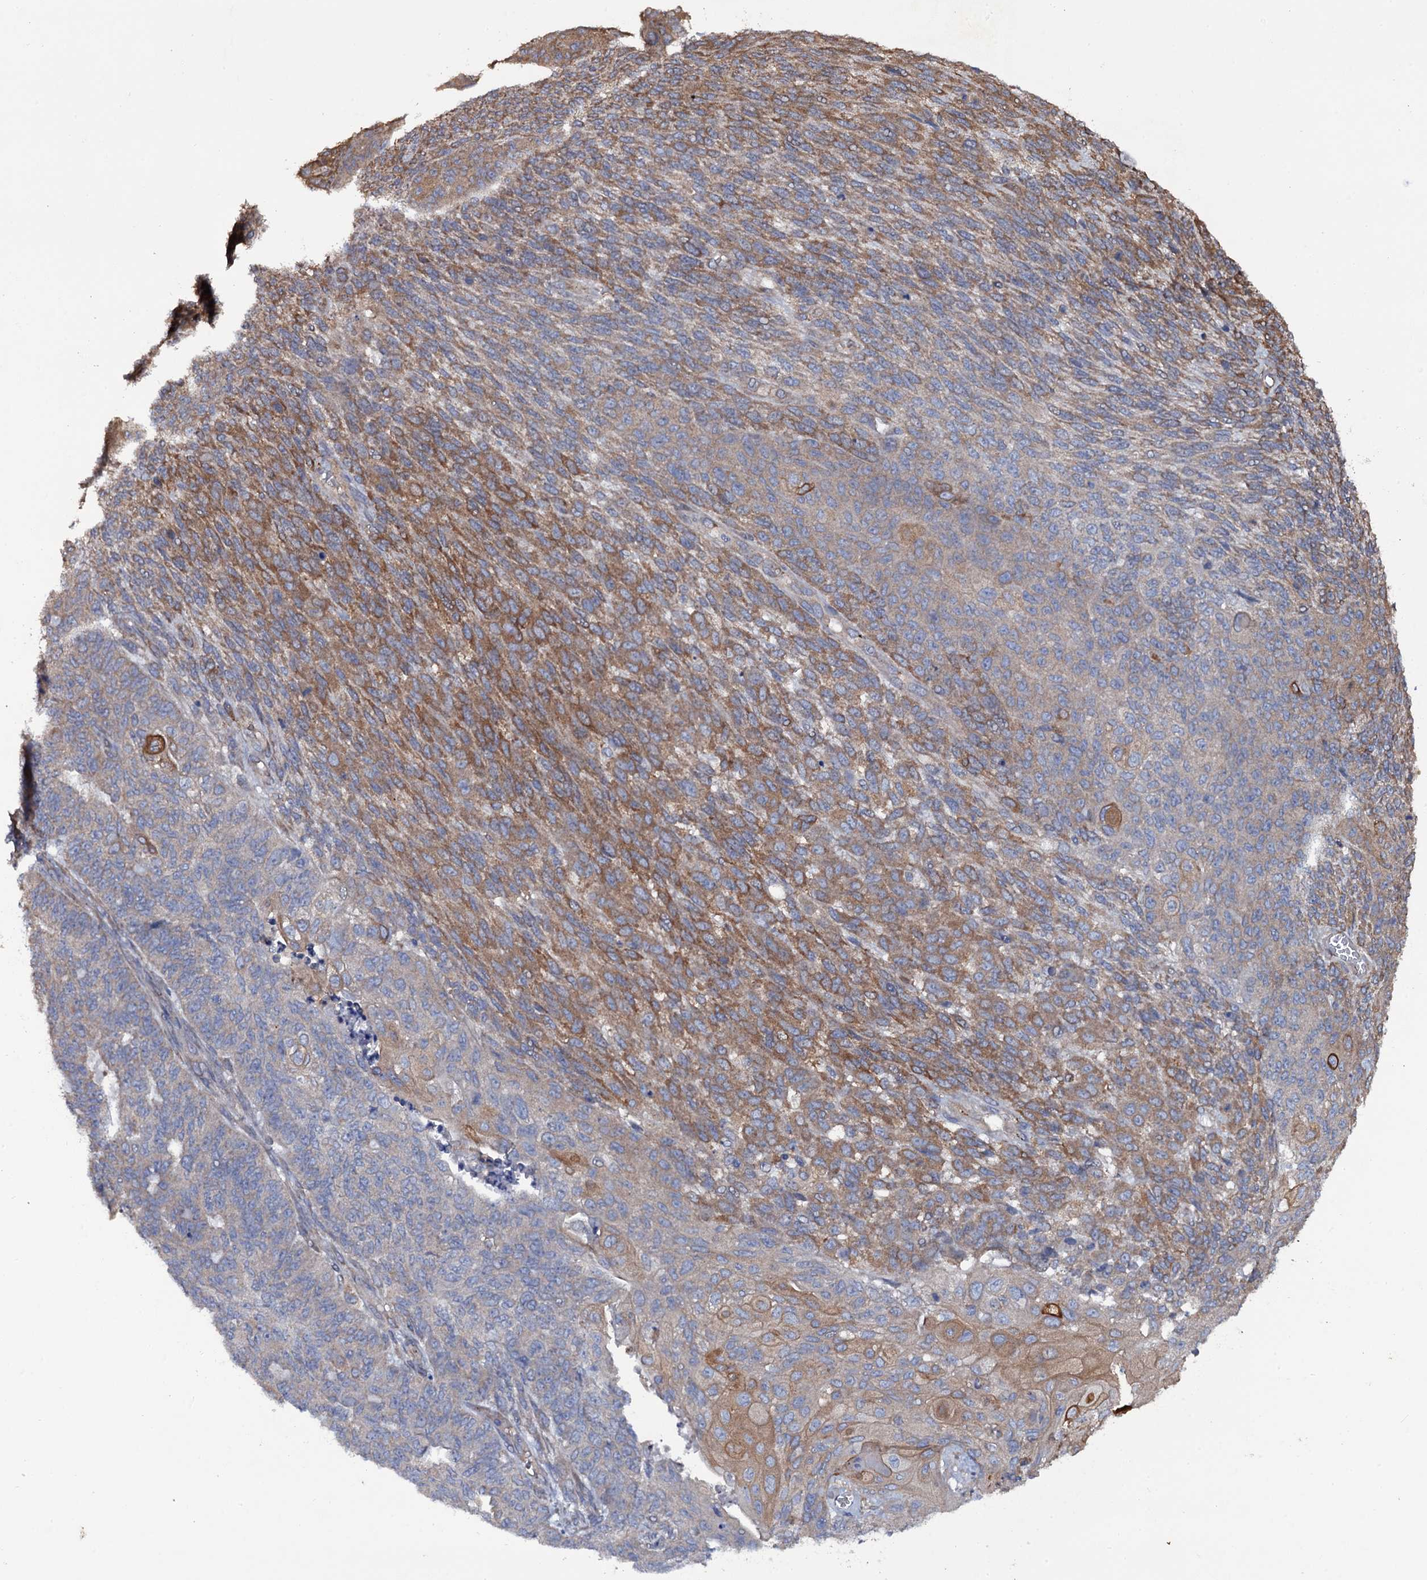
{"staining": {"intensity": "moderate", "quantity": "25%-75%", "location": "cytoplasmic/membranous"}, "tissue": "endometrial cancer", "cell_type": "Tumor cells", "image_type": "cancer", "snomed": [{"axis": "morphology", "description": "Adenocarcinoma, NOS"}, {"axis": "topography", "description": "Endometrium"}], "caption": "High-power microscopy captured an immunohistochemistry micrograph of endometrial cancer, revealing moderate cytoplasmic/membranous expression in about 25%-75% of tumor cells. The staining was performed using DAB (3,3'-diaminobenzidine) to visualize the protein expression in brown, while the nuclei were stained in blue with hematoxylin (Magnification: 20x).", "gene": "TTC23", "patient": {"sex": "female", "age": 32}}